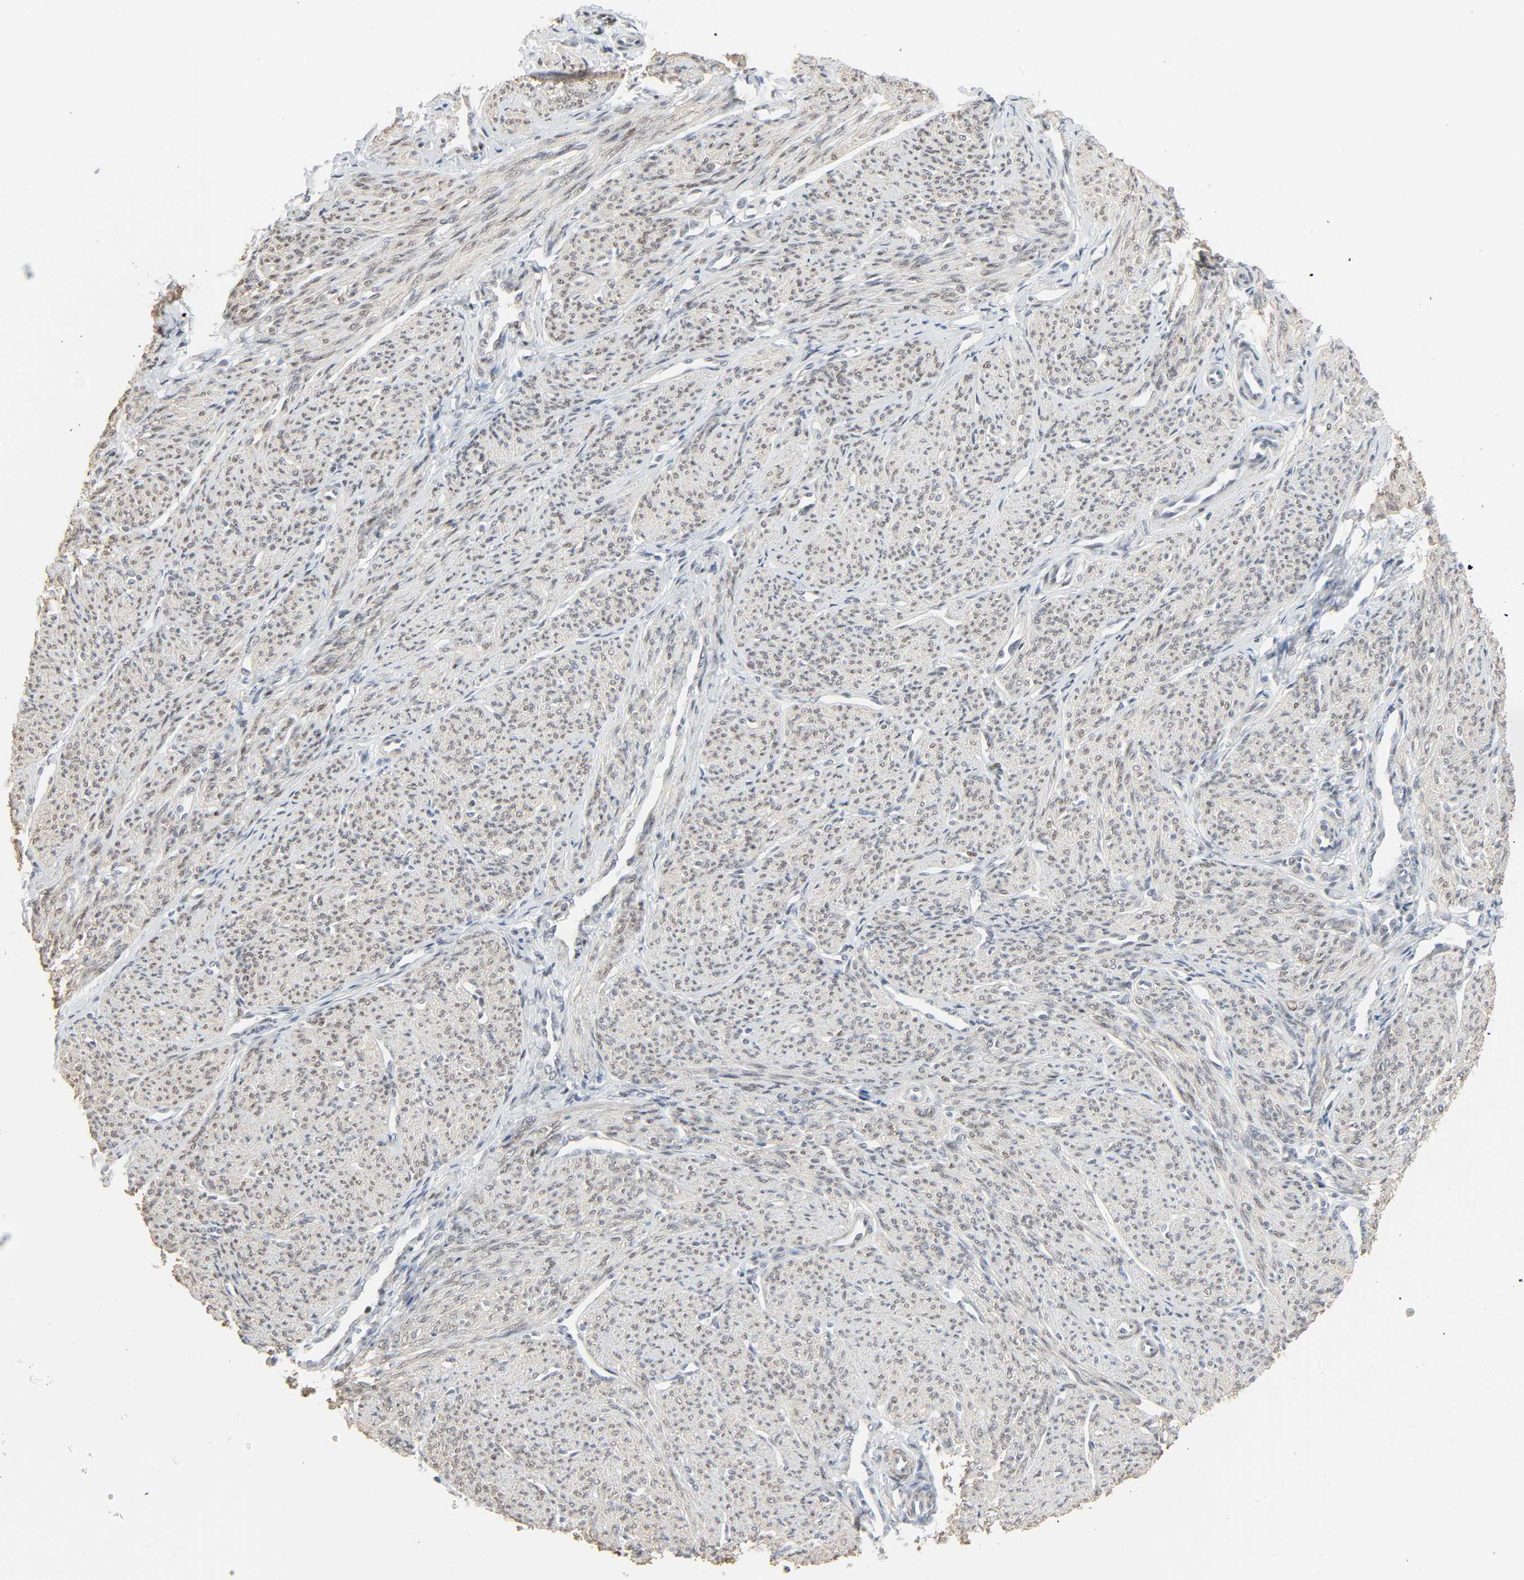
{"staining": {"intensity": "weak", "quantity": ">75%", "location": "cytoplasmic/membranous,nuclear"}, "tissue": "smooth muscle", "cell_type": "Smooth muscle cells", "image_type": "normal", "snomed": [{"axis": "morphology", "description": "Normal tissue, NOS"}, {"axis": "topography", "description": "Cervix"}, {"axis": "topography", "description": "Endometrium"}], "caption": "The immunohistochemical stain labels weak cytoplasmic/membranous,nuclear positivity in smooth muscle cells of benign smooth muscle.", "gene": "ZBTB16", "patient": {"sex": "female", "age": 65}}